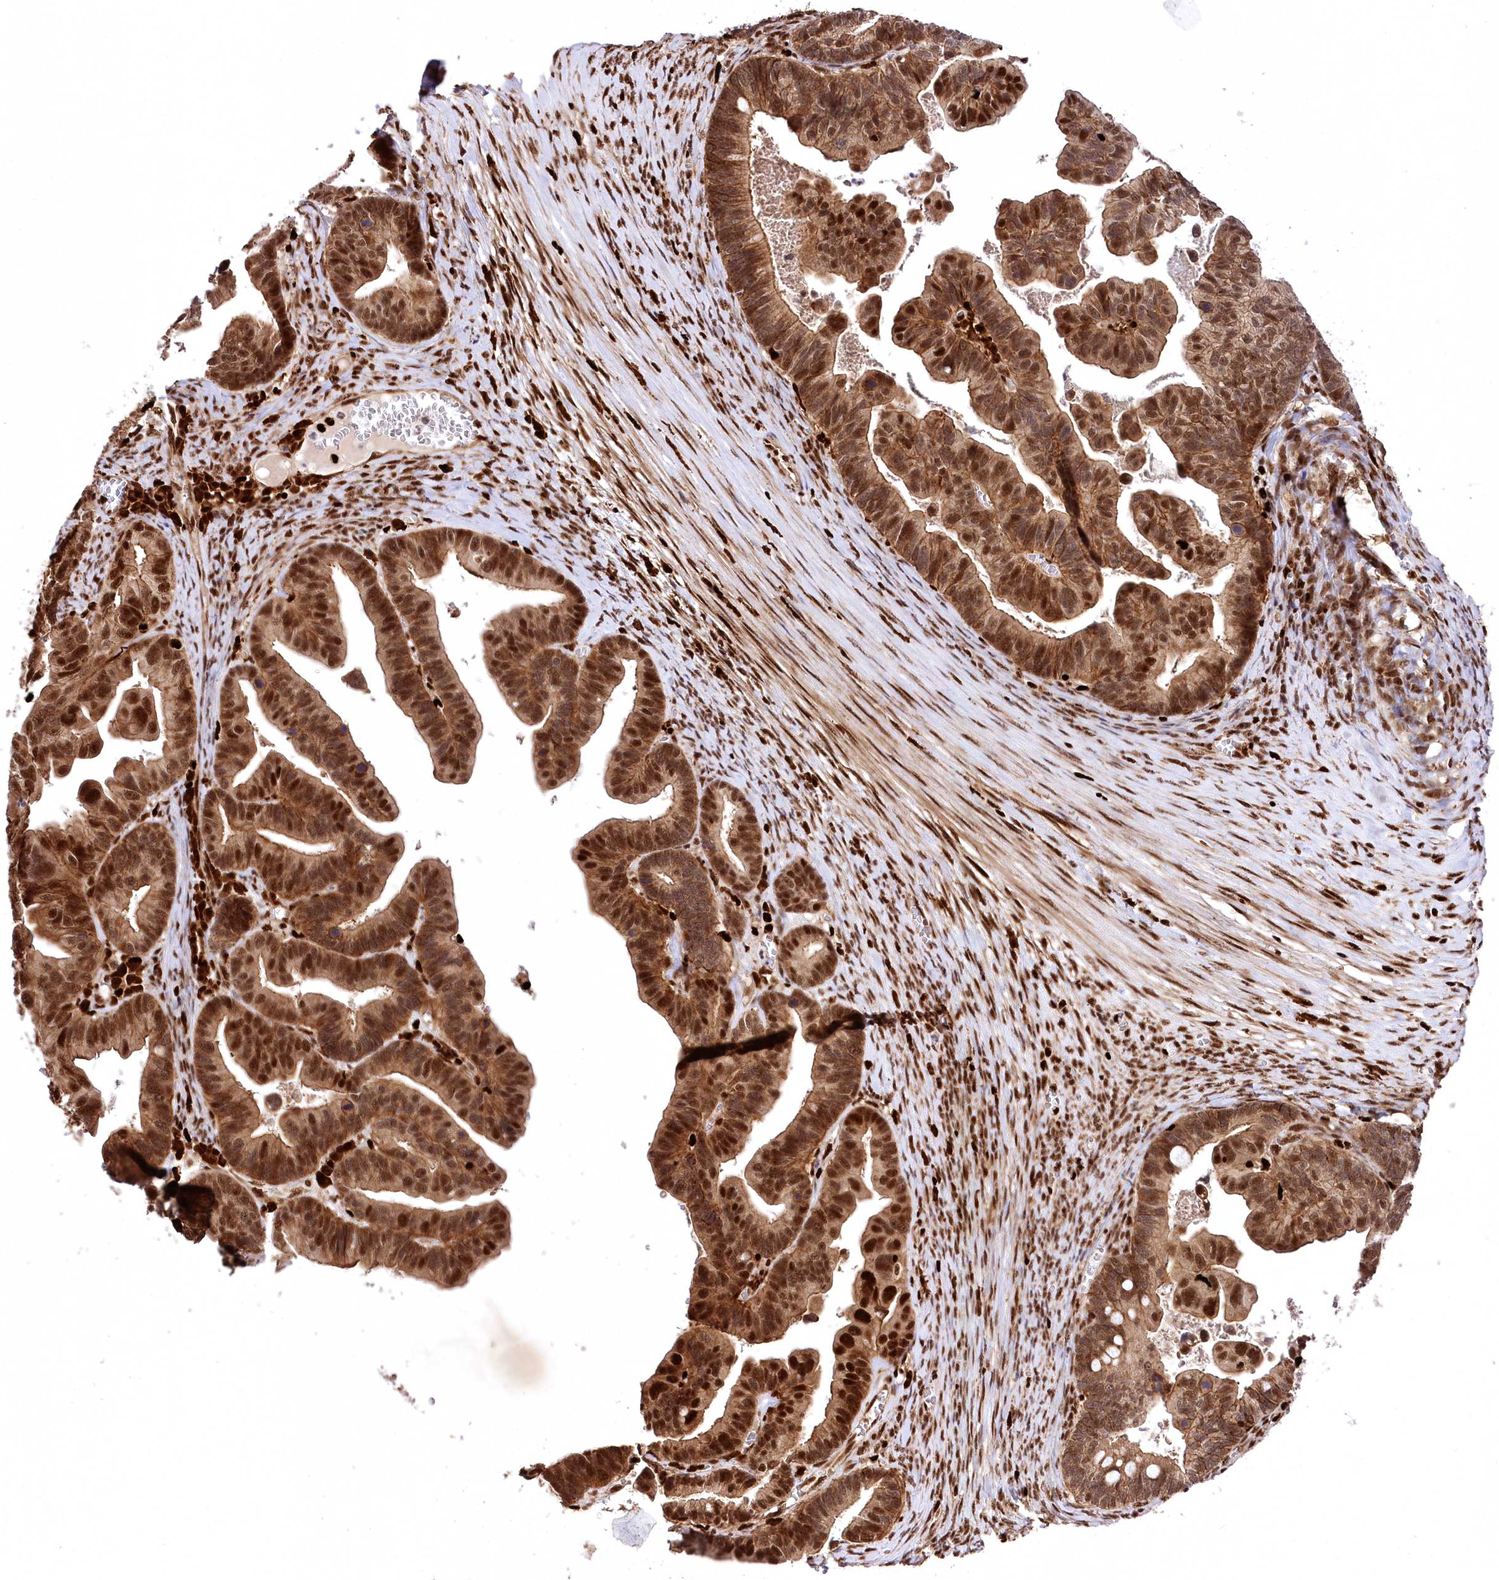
{"staining": {"intensity": "strong", "quantity": ">75%", "location": "cytoplasmic/membranous,nuclear"}, "tissue": "ovarian cancer", "cell_type": "Tumor cells", "image_type": "cancer", "snomed": [{"axis": "morphology", "description": "Cystadenocarcinoma, serous, NOS"}, {"axis": "topography", "description": "Ovary"}], "caption": "A brown stain labels strong cytoplasmic/membranous and nuclear expression of a protein in ovarian serous cystadenocarcinoma tumor cells. (brown staining indicates protein expression, while blue staining denotes nuclei).", "gene": "FIGN", "patient": {"sex": "female", "age": 56}}